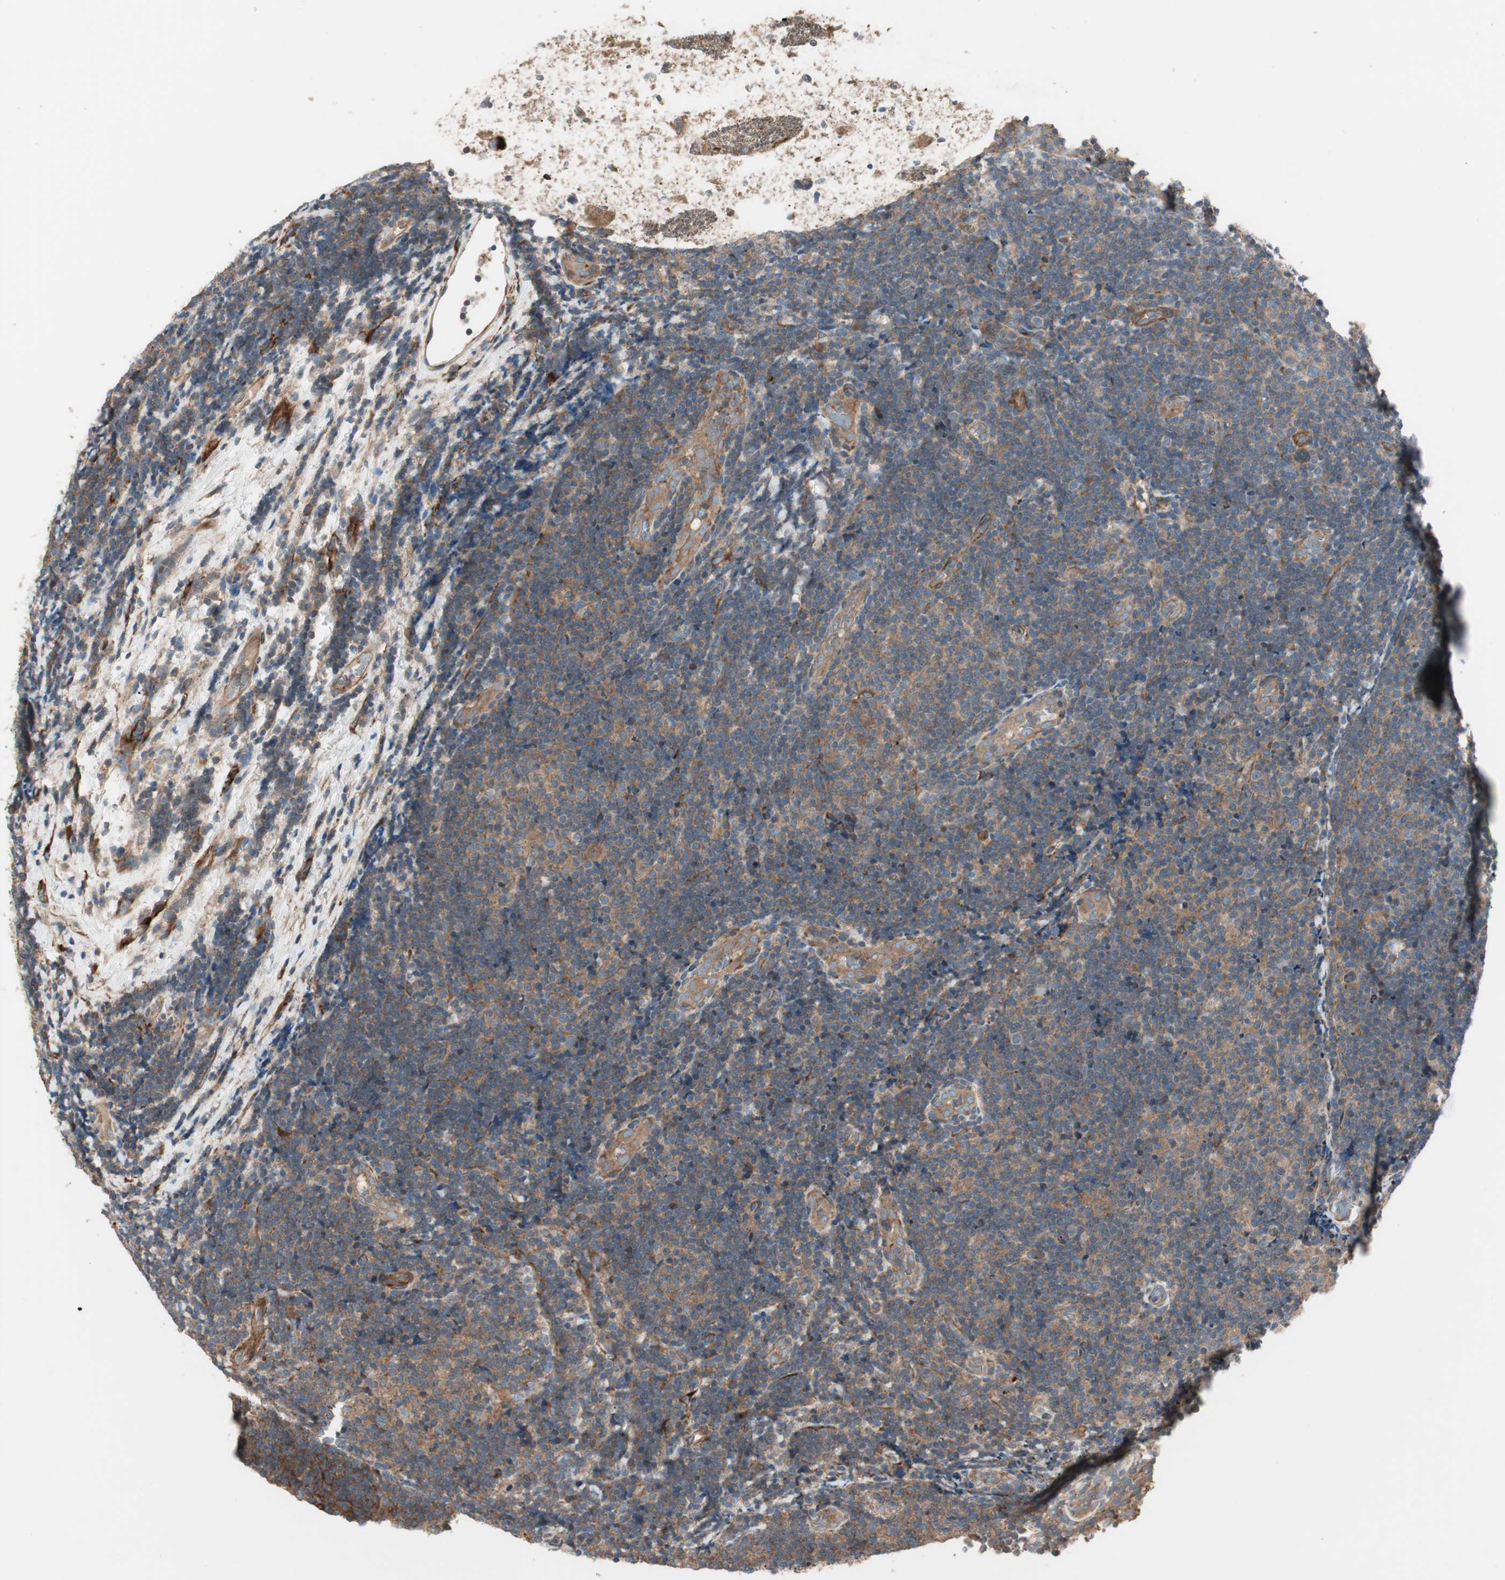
{"staining": {"intensity": "moderate", "quantity": ">75%", "location": "cytoplasmic/membranous"}, "tissue": "lymphoma", "cell_type": "Tumor cells", "image_type": "cancer", "snomed": [{"axis": "morphology", "description": "Malignant lymphoma, non-Hodgkin's type, Low grade"}, {"axis": "topography", "description": "Lymph node"}], "caption": "Protein staining of lymphoma tissue shows moderate cytoplasmic/membranous positivity in about >75% of tumor cells.", "gene": "PRKG1", "patient": {"sex": "male", "age": 83}}